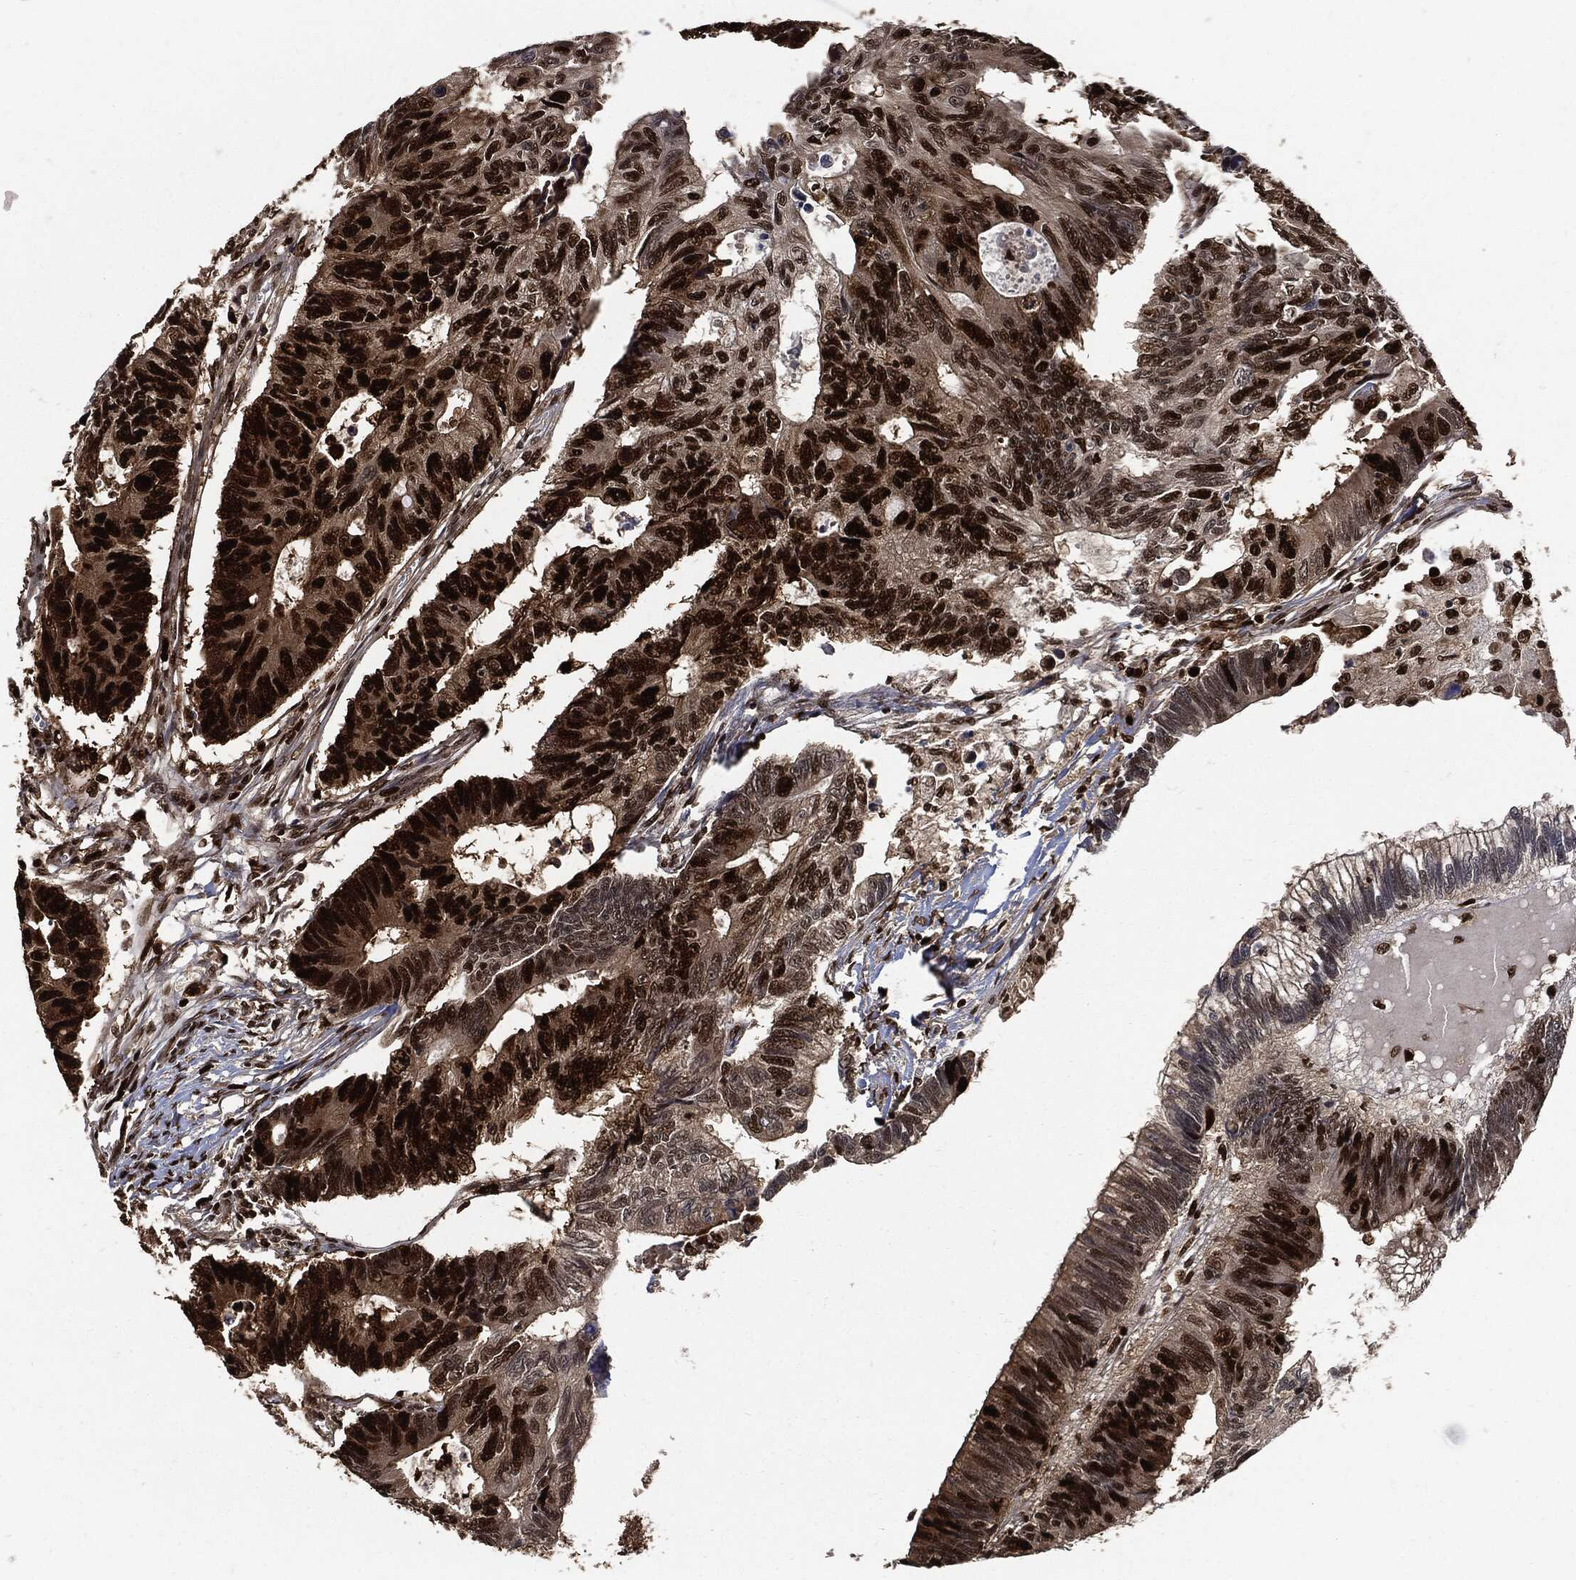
{"staining": {"intensity": "strong", "quantity": ">75%", "location": "nuclear"}, "tissue": "colorectal cancer", "cell_type": "Tumor cells", "image_type": "cancer", "snomed": [{"axis": "morphology", "description": "Adenocarcinoma, NOS"}, {"axis": "topography", "description": "Colon"}], "caption": "Protein expression analysis of human colorectal adenocarcinoma reveals strong nuclear staining in approximately >75% of tumor cells. (DAB (3,3'-diaminobenzidine) IHC, brown staining for protein, blue staining for nuclei).", "gene": "PCNA", "patient": {"sex": "female", "age": 77}}